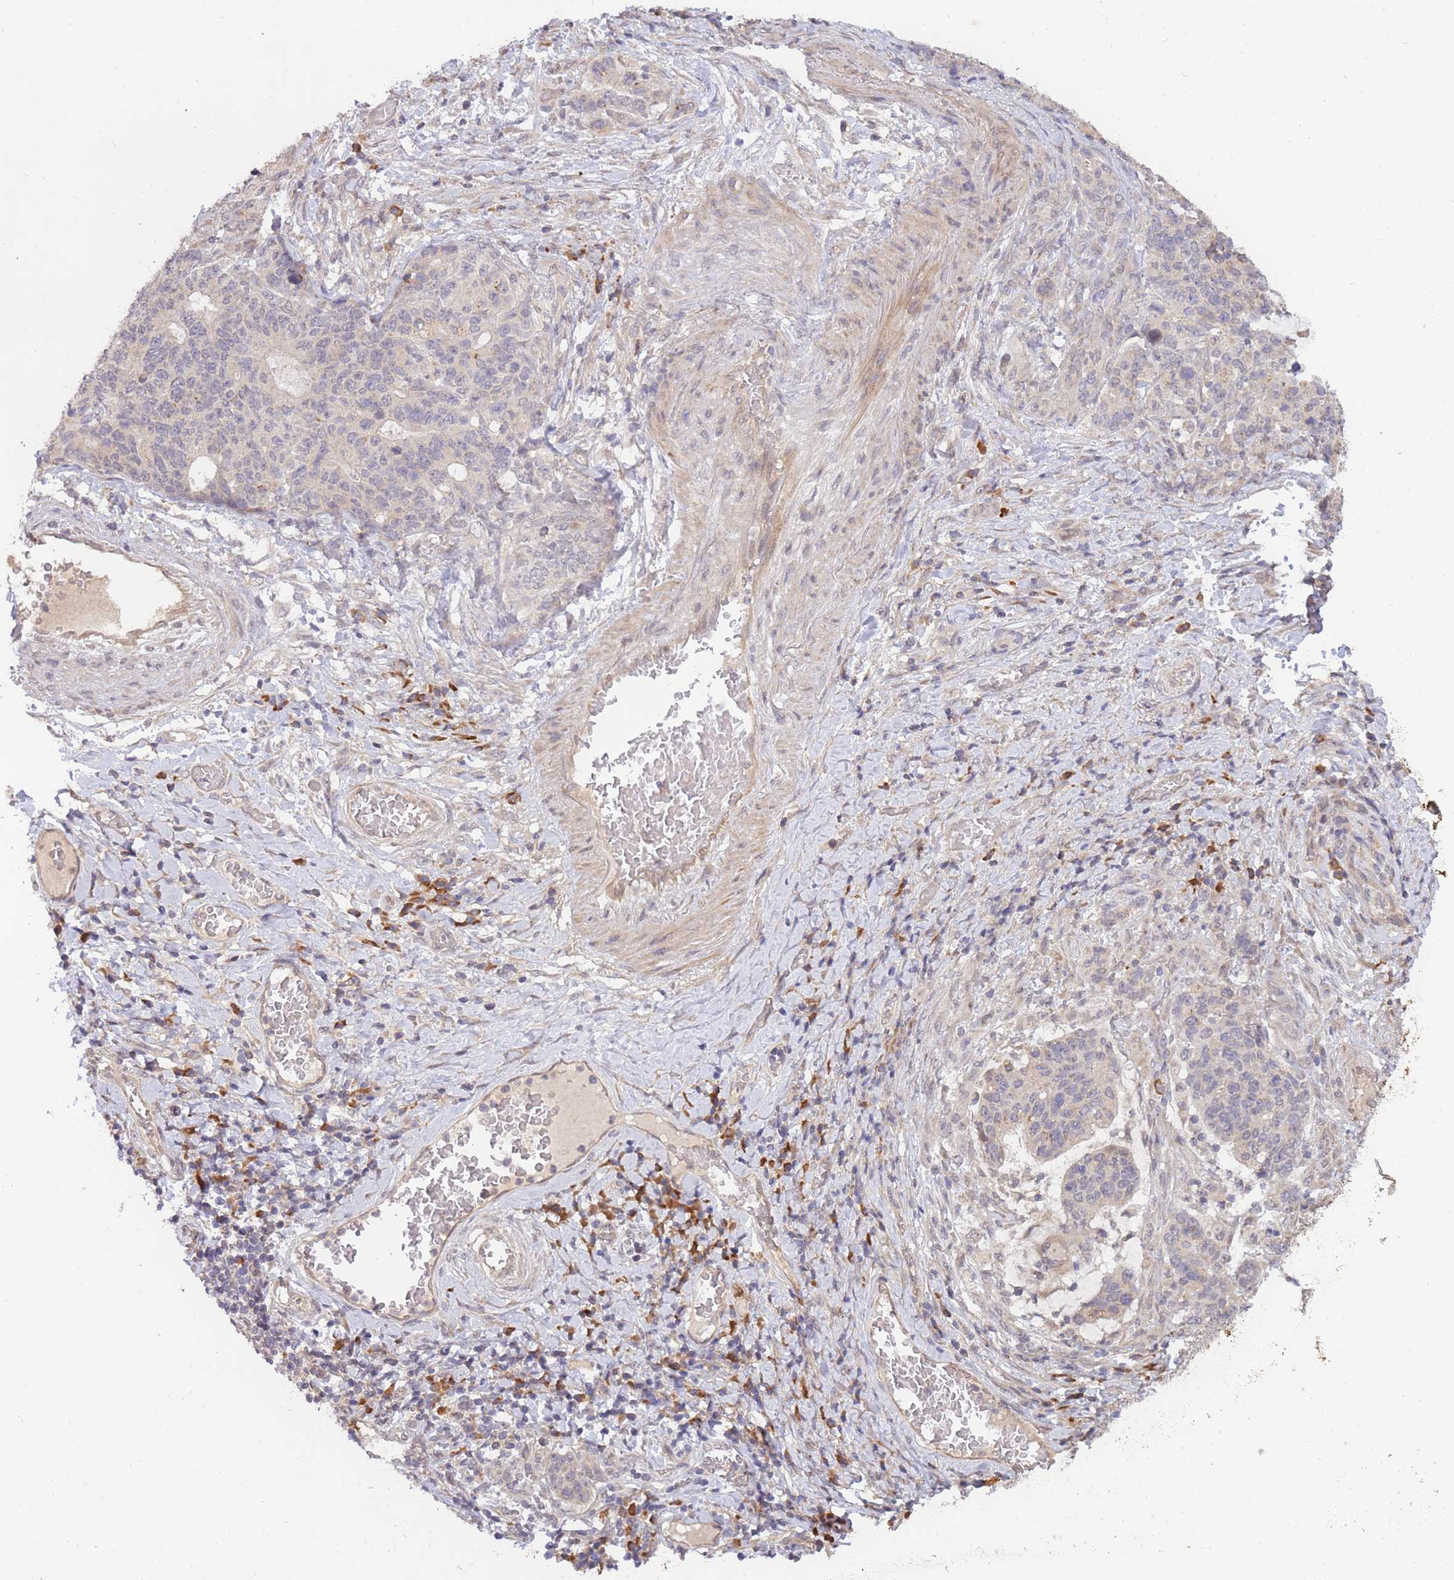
{"staining": {"intensity": "weak", "quantity": "<25%", "location": "cytoplasmic/membranous"}, "tissue": "stomach cancer", "cell_type": "Tumor cells", "image_type": "cancer", "snomed": [{"axis": "morphology", "description": "Normal tissue, NOS"}, {"axis": "morphology", "description": "Adenocarcinoma, NOS"}, {"axis": "topography", "description": "Stomach"}], "caption": "A high-resolution photomicrograph shows IHC staining of stomach cancer (adenocarcinoma), which reveals no significant staining in tumor cells.", "gene": "SMC6", "patient": {"sex": "female", "age": 64}}